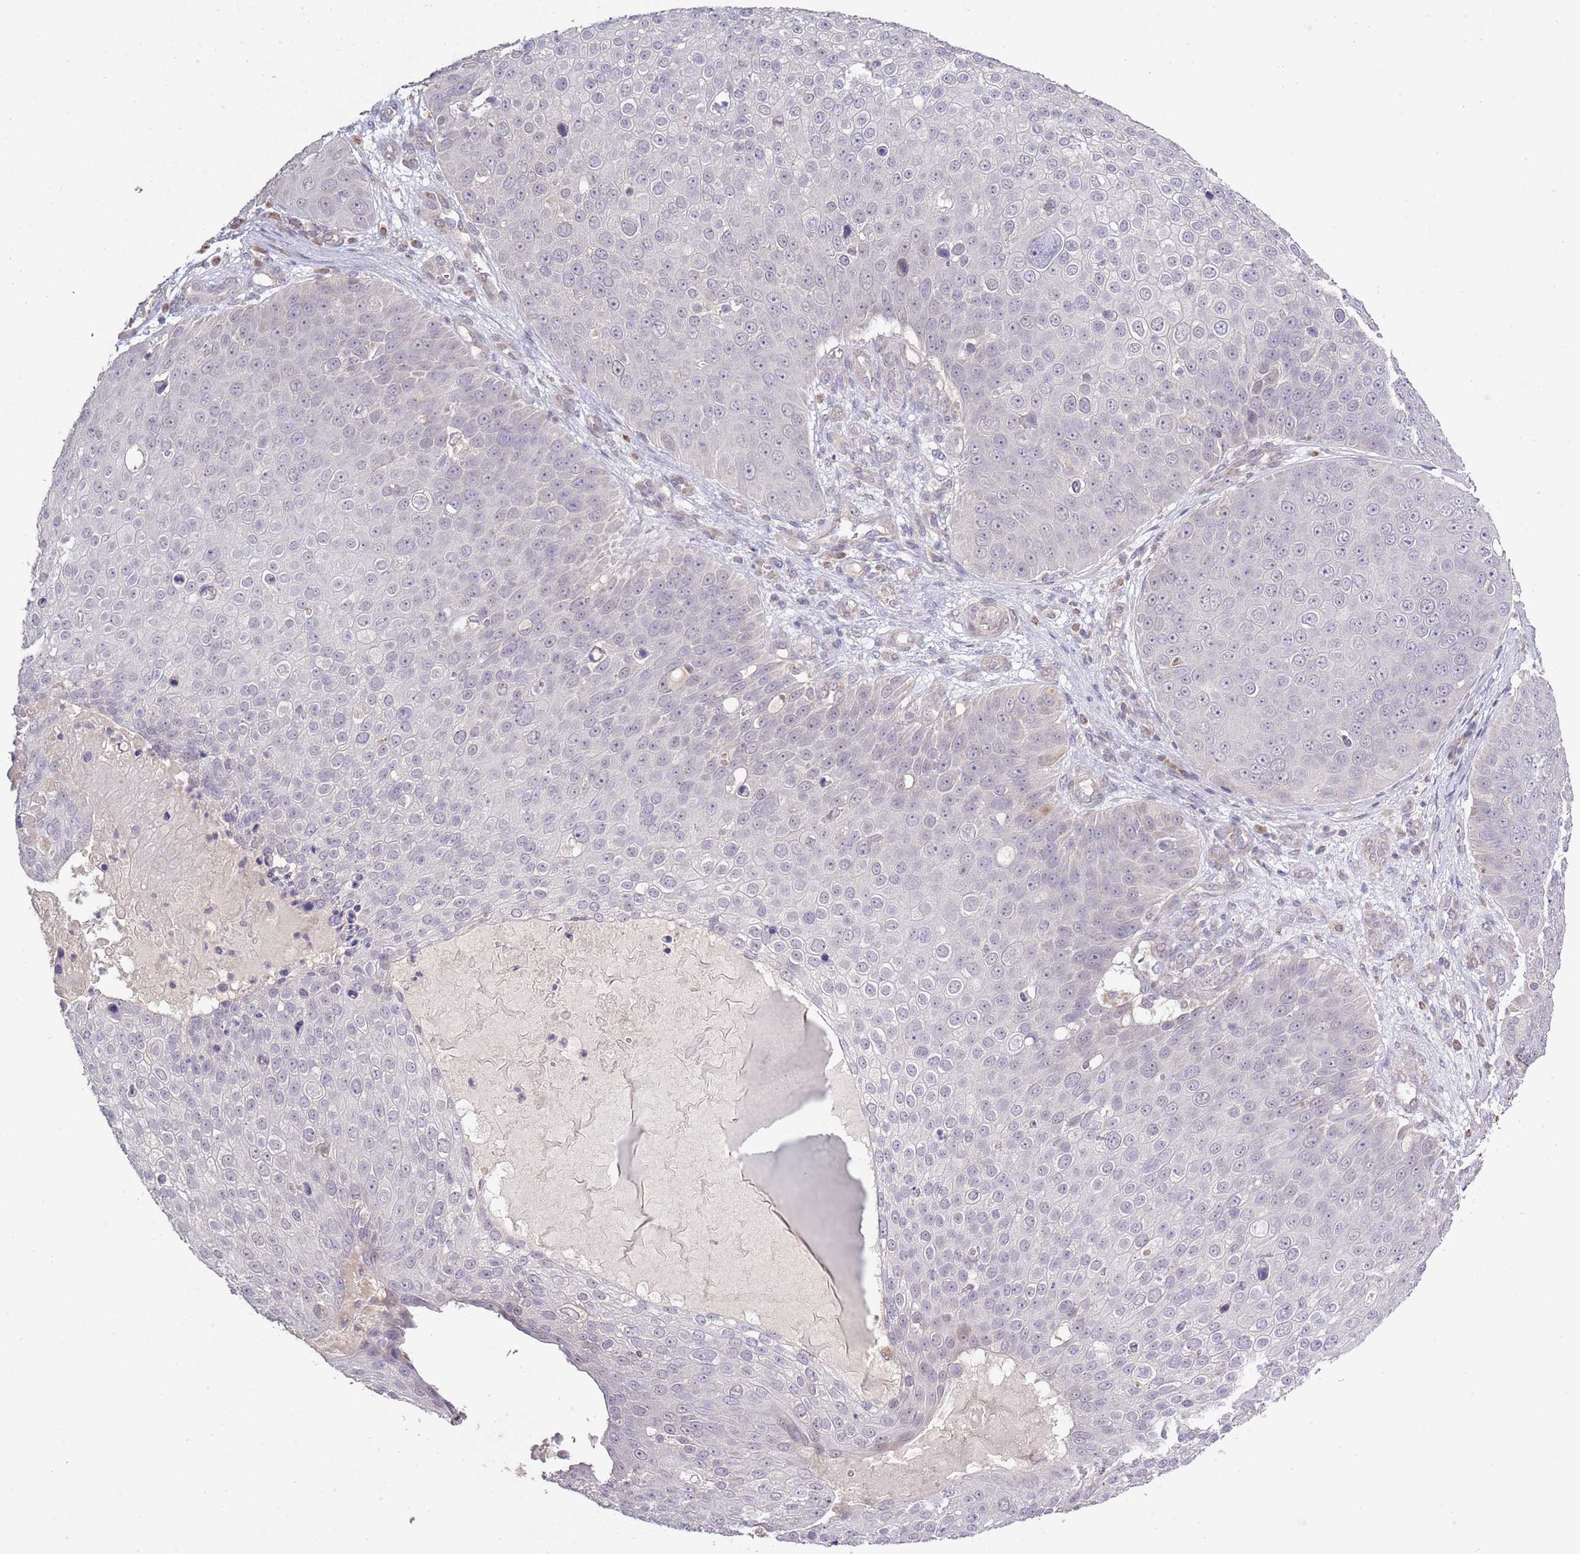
{"staining": {"intensity": "negative", "quantity": "none", "location": "none"}, "tissue": "skin cancer", "cell_type": "Tumor cells", "image_type": "cancer", "snomed": [{"axis": "morphology", "description": "Squamous cell carcinoma, NOS"}, {"axis": "topography", "description": "Skin"}], "caption": "Immunohistochemistry (IHC) of skin cancer demonstrates no staining in tumor cells.", "gene": "IVD", "patient": {"sex": "male", "age": 71}}